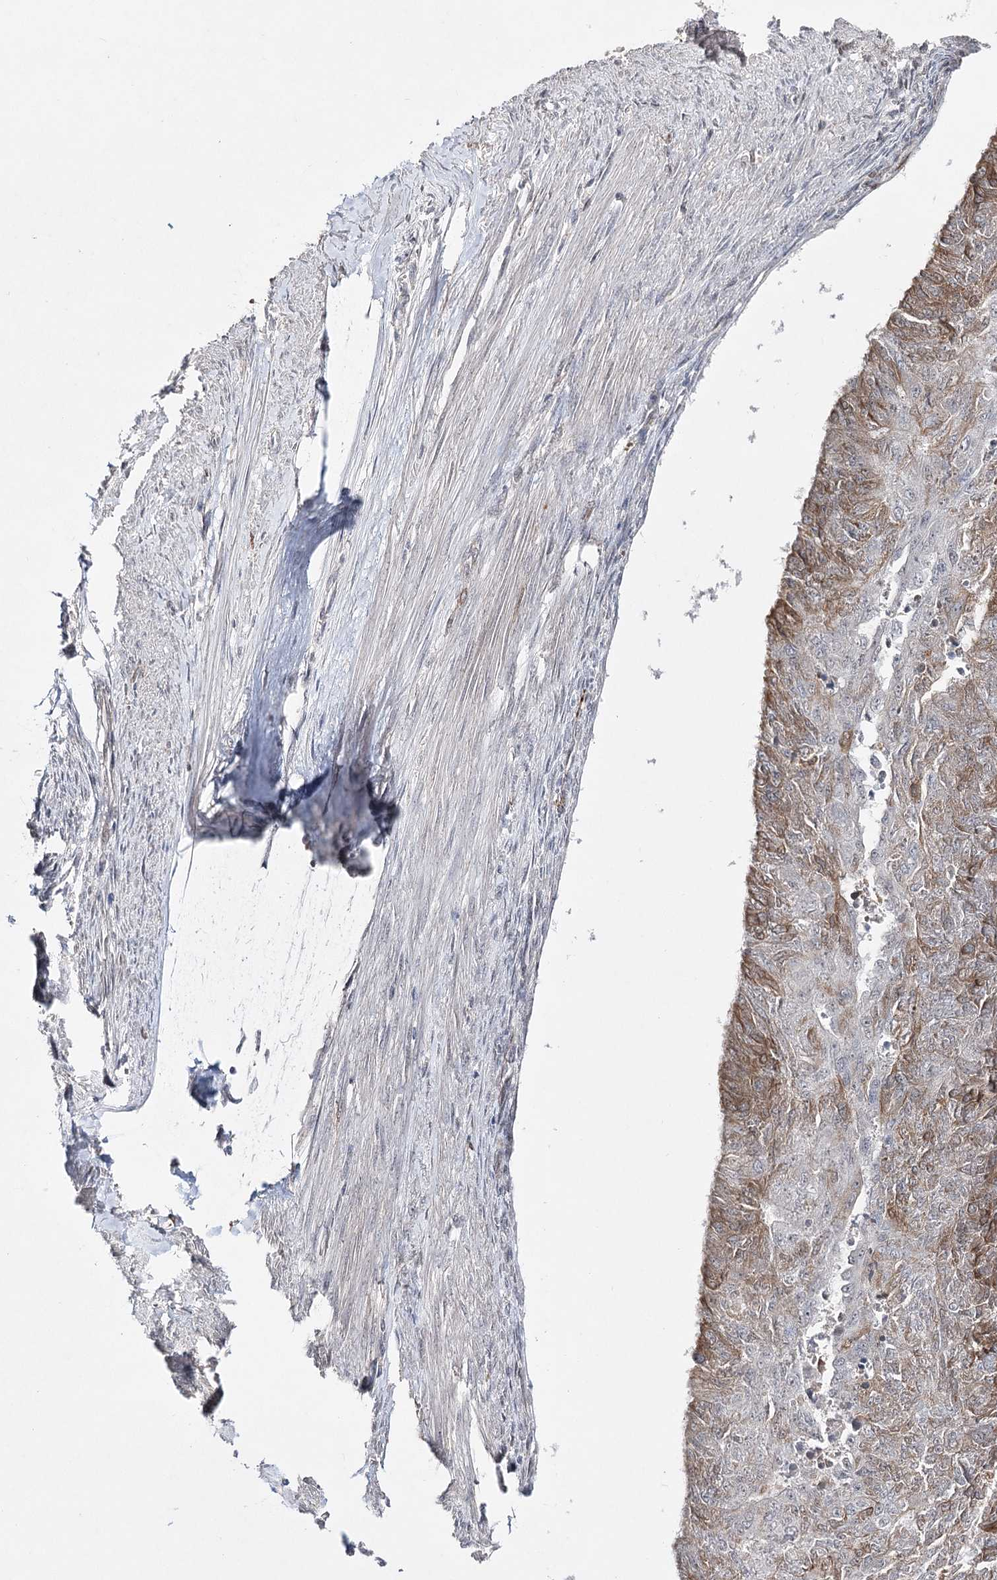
{"staining": {"intensity": "weak", "quantity": "25%-75%", "location": "cytoplasmic/membranous"}, "tissue": "endometrial cancer", "cell_type": "Tumor cells", "image_type": "cancer", "snomed": [{"axis": "morphology", "description": "Adenocarcinoma, NOS"}, {"axis": "topography", "description": "Endometrium"}], "caption": "Protein staining of endometrial cancer tissue reveals weak cytoplasmic/membranous positivity in approximately 25%-75% of tumor cells. Ihc stains the protein of interest in brown and the nuclei are stained blue.", "gene": "HSD11B2", "patient": {"sex": "female", "age": 32}}